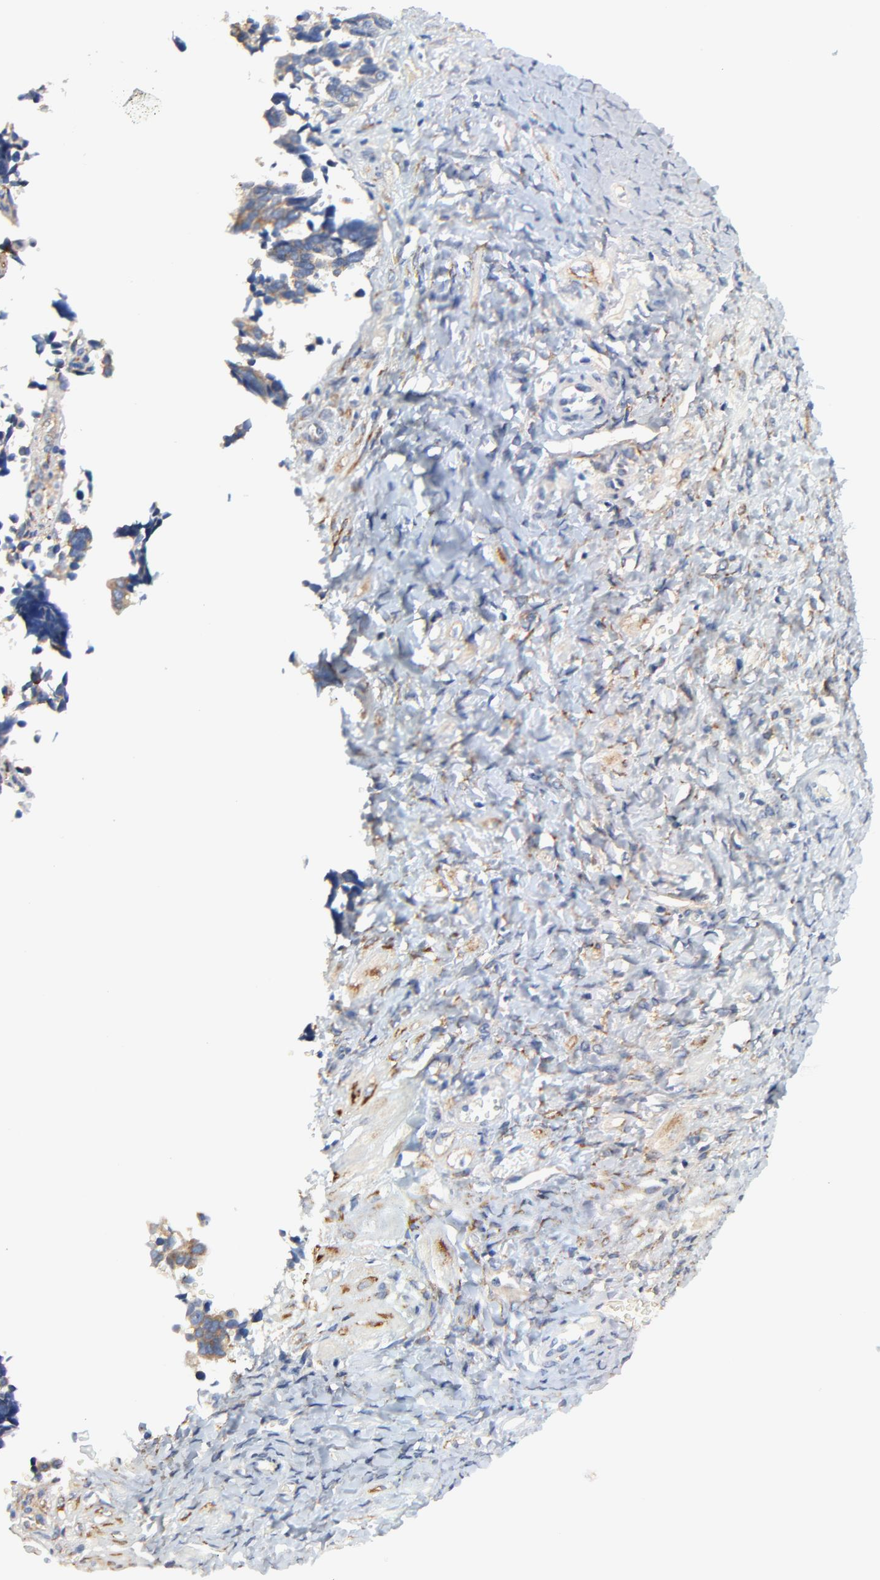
{"staining": {"intensity": "weak", "quantity": "25%-75%", "location": "cytoplasmic/membranous"}, "tissue": "ovarian cancer", "cell_type": "Tumor cells", "image_type": "cancer", "snomed": [{"axis": "morphology", "description": "Cystadenocarcinoma, serous, NOS"}, {"axis": "topography", "description": "Ovary"}], "caption": "Ovarian serous cystadenocarcinoma stained with a protein marker reveals weak staining in tumor cells.", "gene": "VAV2", "patient": {"sex": "female", "age": 77}}